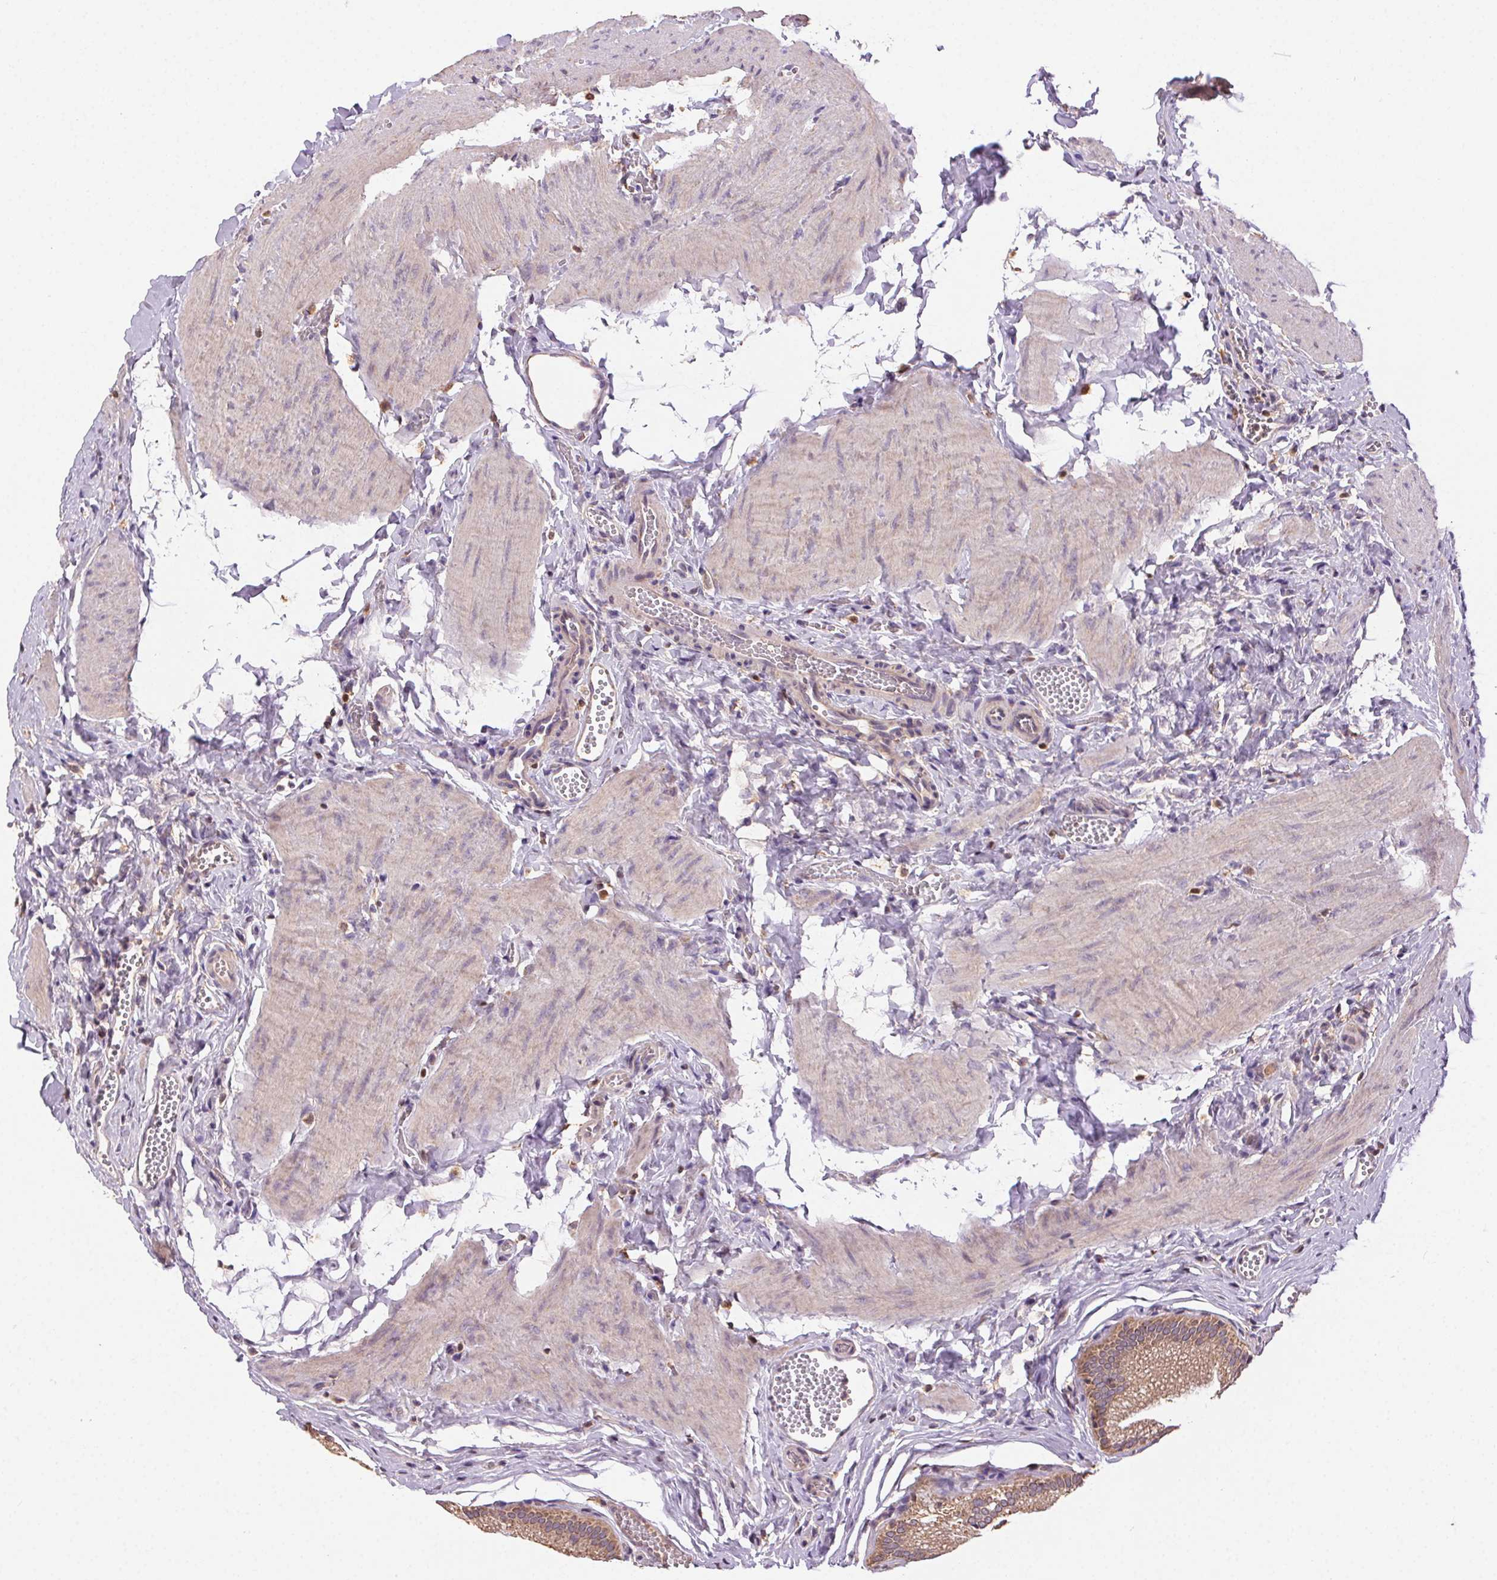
{"staining": {"intensity": "strong", "quantity": ">75%", "location": "cytoplasmic/membranous"}, "tissue": "gallbladder", "cell_type": "Glandular cells", "image_type": "normal", "snomed": [{"axis": "morphology", "description": "Normal tissue, NOS"}, {"axis": "topography", "description": "Gallbladder"}, {"axis": "topography", "description": "Peripheral nerve tissue"}], "caption": "This micrograph displays immunohistochemistry (IHC) staining of benign gallbladder, with high strong cytoplasmic/membranous staining in about >75% of glandular cells.", "gene": "FNBP1L", "patient": {"sex": "male", "age": 17}}